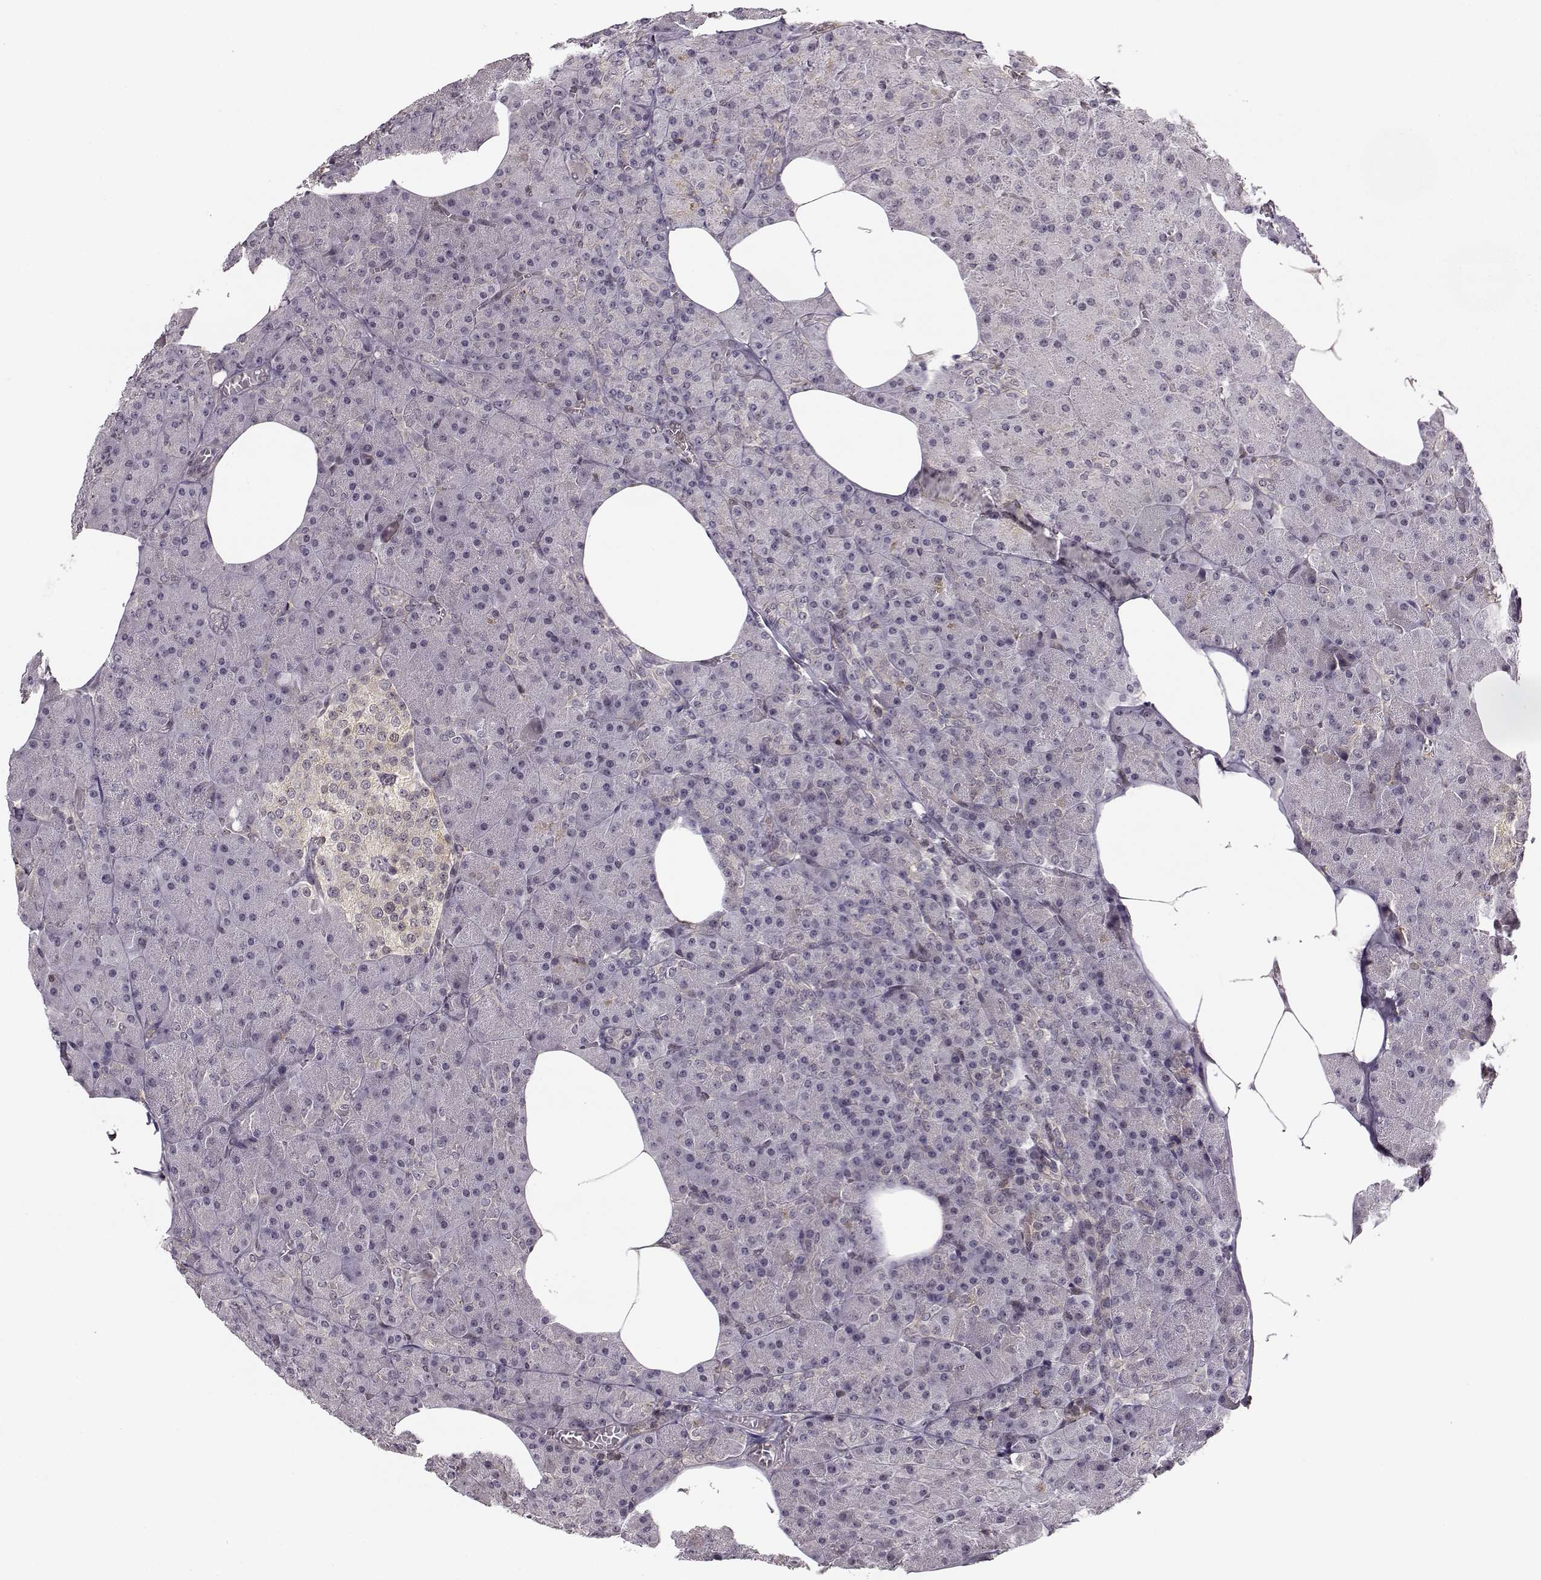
{"staining": {"intensity": "negative", "quantity": "none", "location": "none"}, "tissue": "pancreas", "cell_type": "Exocrine glandular cells", "image_type": "normal", "snomed": [{"axis": "morphology", "description": "Normal tissue, NOS"}, {"axis": "topography", "description": "Pancreas"}], "caption": "This is a image of IHC staining of unremarkable pancreas, which shows no positivity in exocrine glandular cells.", "gene": "MFSD1", "patient": {"sex": "female", "age": 45}}